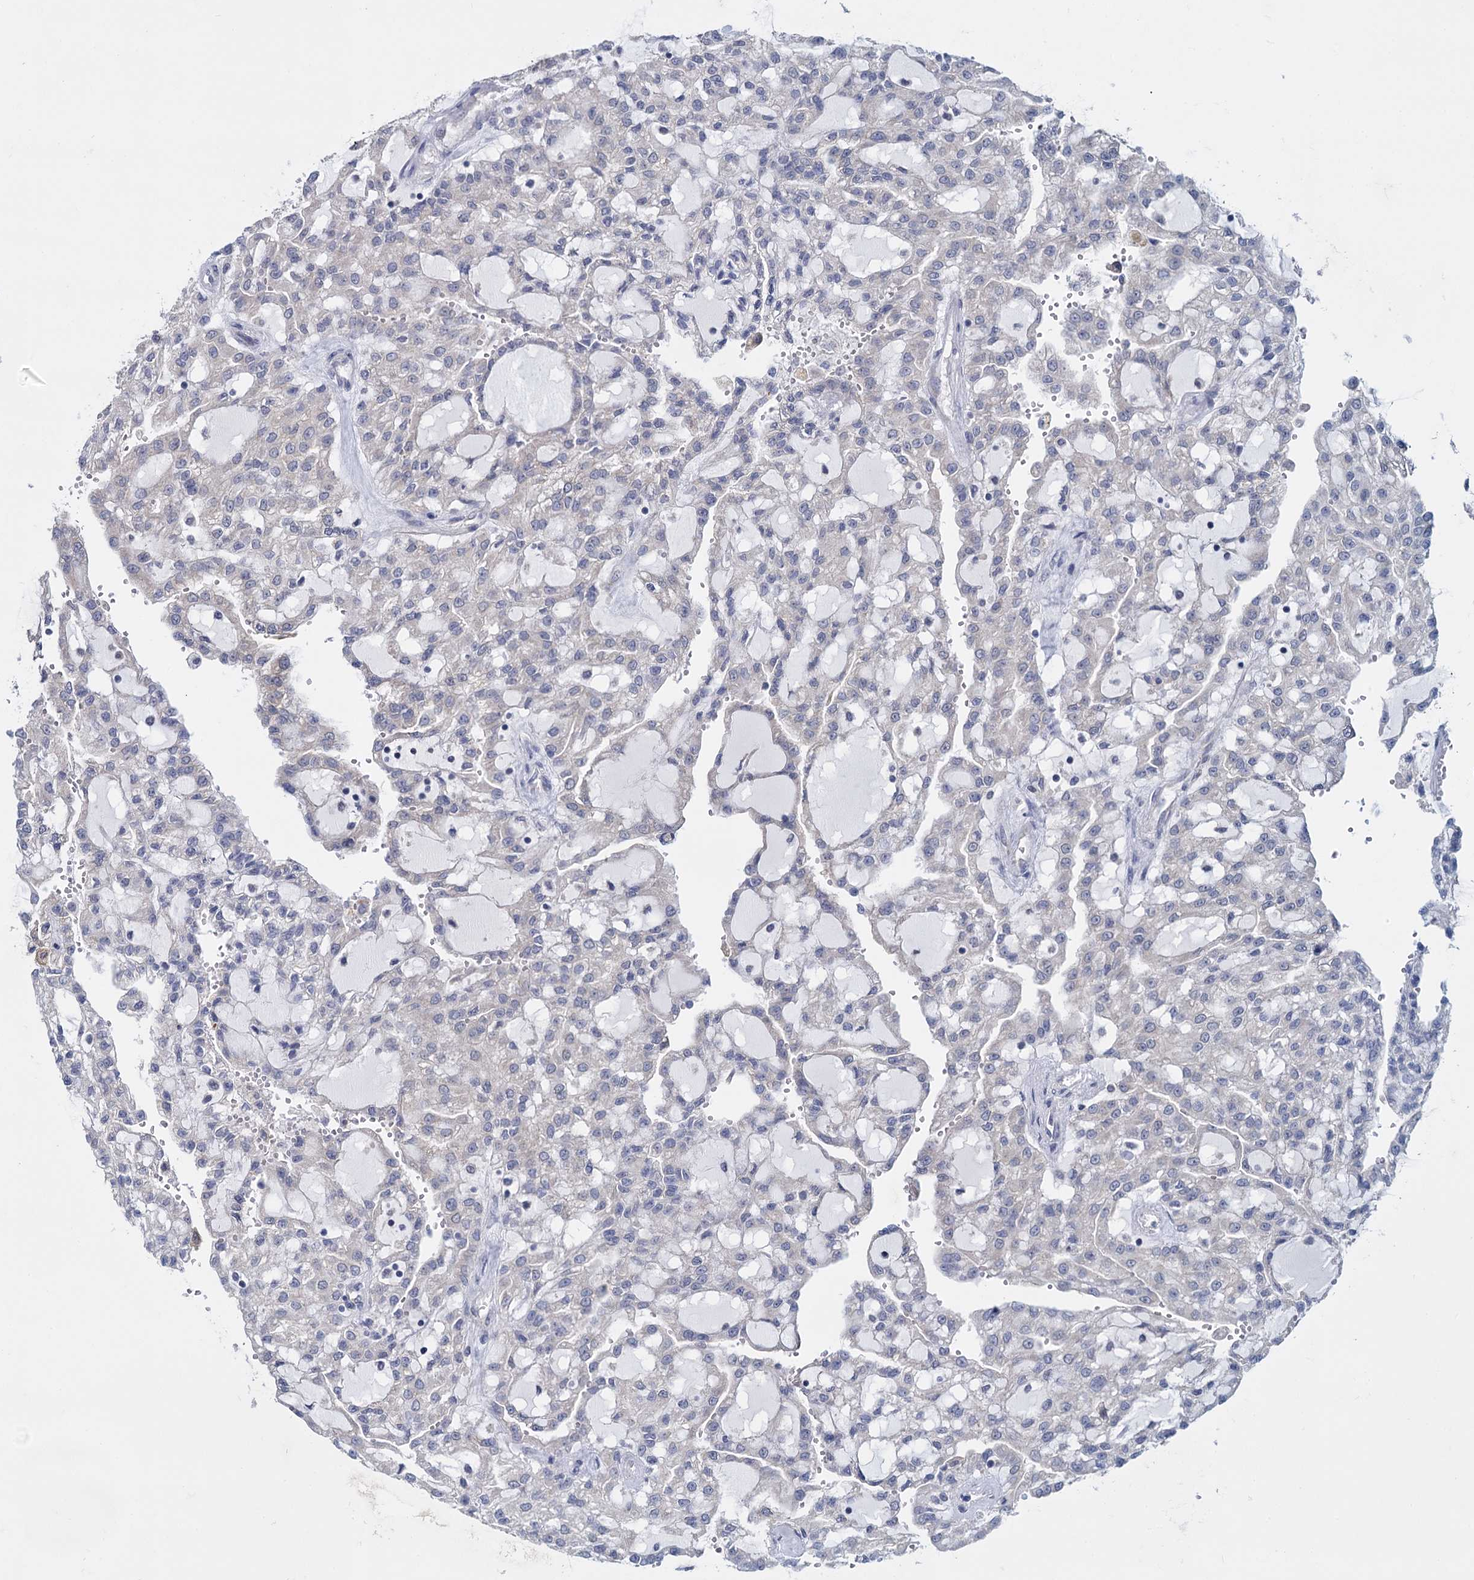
{"staining": {"intensity": "negative", "quantity": "none", "location": "none"}, "tissue": "renal cancer", "cell_type": "Tumor cells", "image_type": "cancer", "snomed": [{"axis": "morphology", "description": "Adenocarcinoma, NOS"}, {"axis": "topography", "description": "Kidney"}], "caption": "Tumor cells are negative for protein expression in human renal adenocarcinoma.", "gene": "GSTM2", "patient": {"sex": "male", "age": 63}}